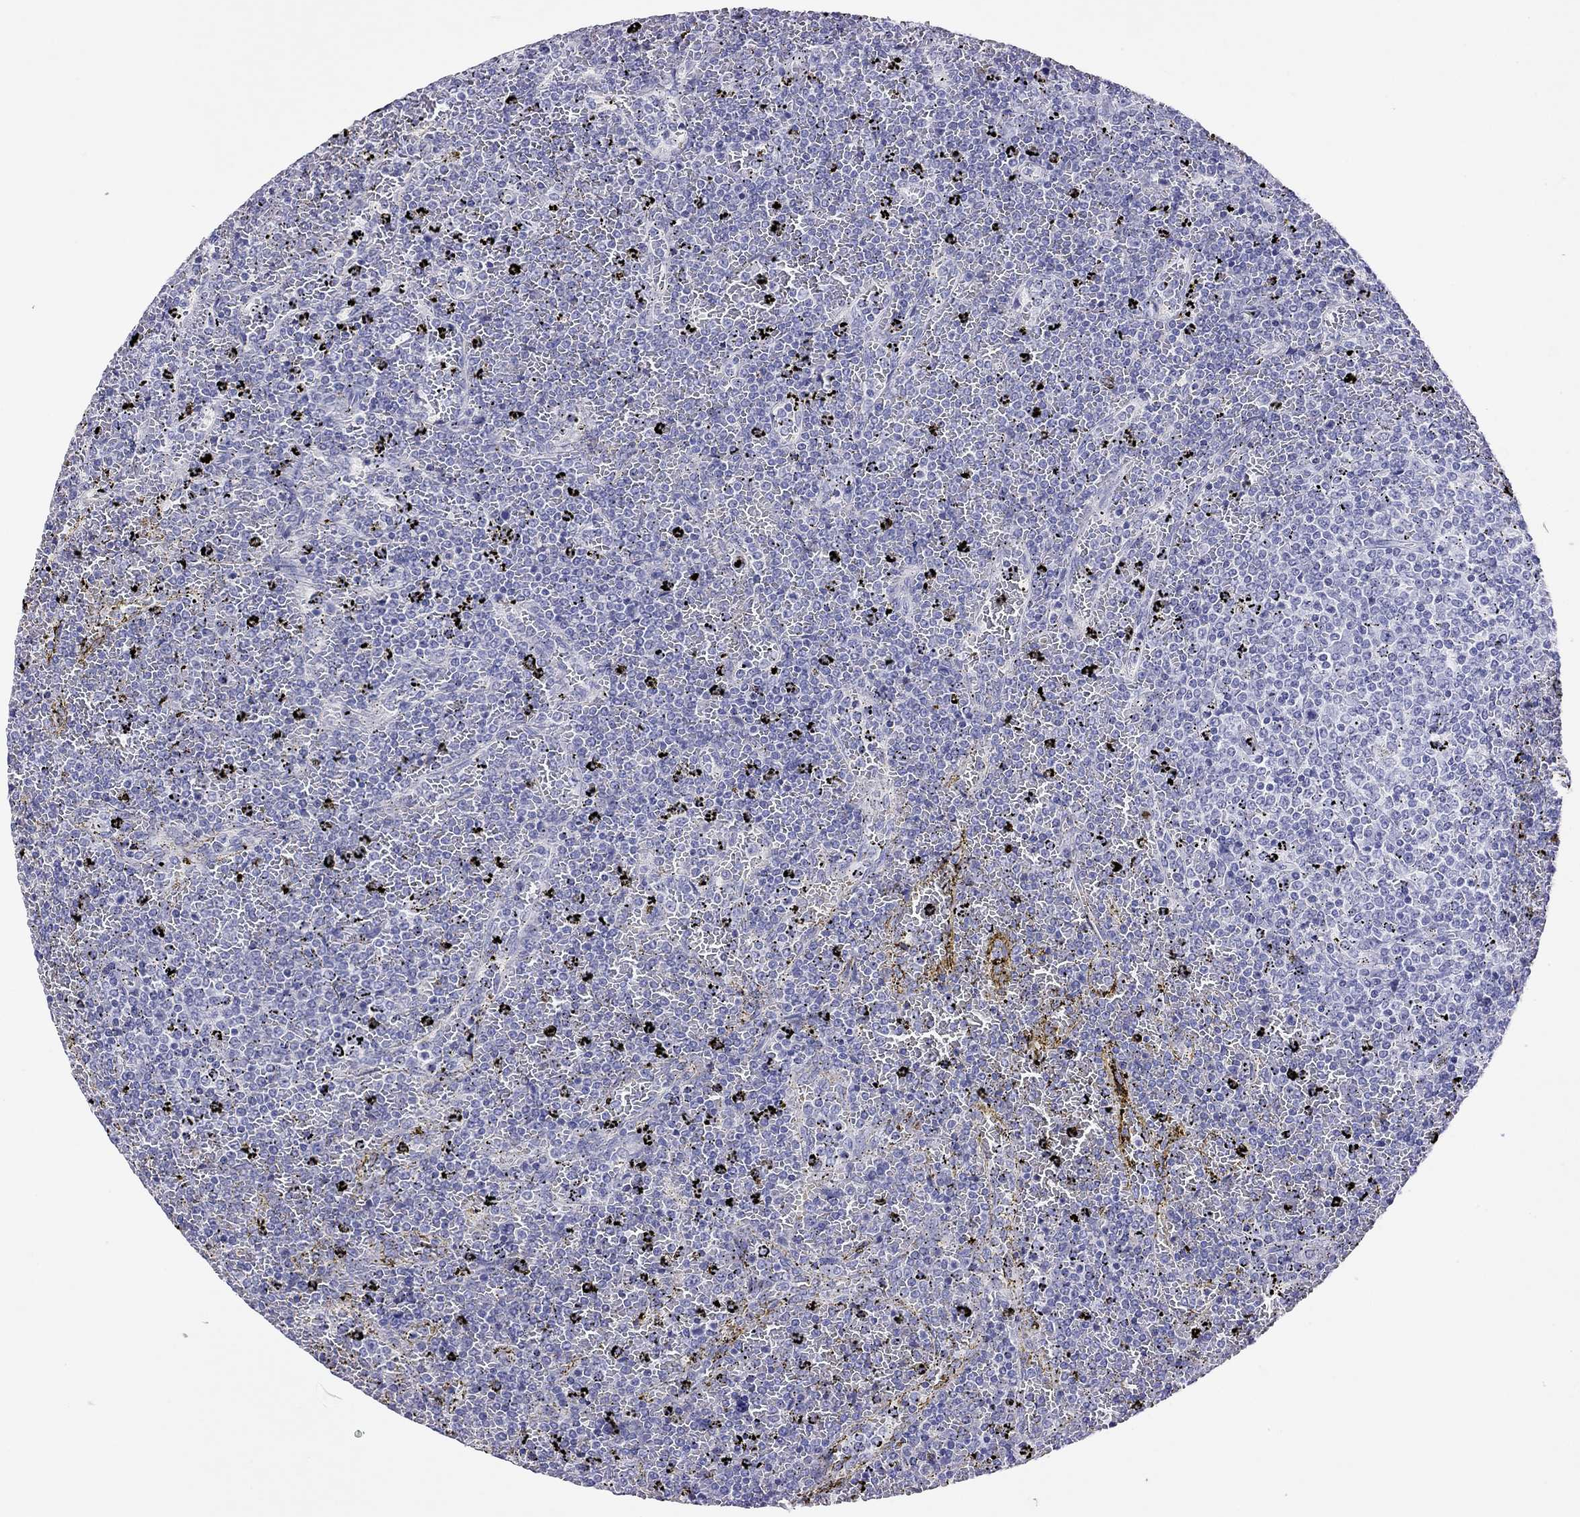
{"staining": {"intensity": "negative", "quantity": "none", "location": "none"}, "tissue": "lymphoma", "cell_type": "Tumor cells", "image_type": "cancer", "snomed": [{"axis": "morphology", "description": "Malignant lymphoma, non-Hodgkin's type, Low grade"}, {"axis": "topography", "description": "Spleen"}], "caption": "High magnification brightfield microscopy of lymphoma stained with DAB (3,3'-diaminobenzidine) (brown) and counterstained with hematoxylin (blue): tumor cells show no significant staining.", "gene": "CAPNS2", "patient": {"sex": "female", "age": 77}}